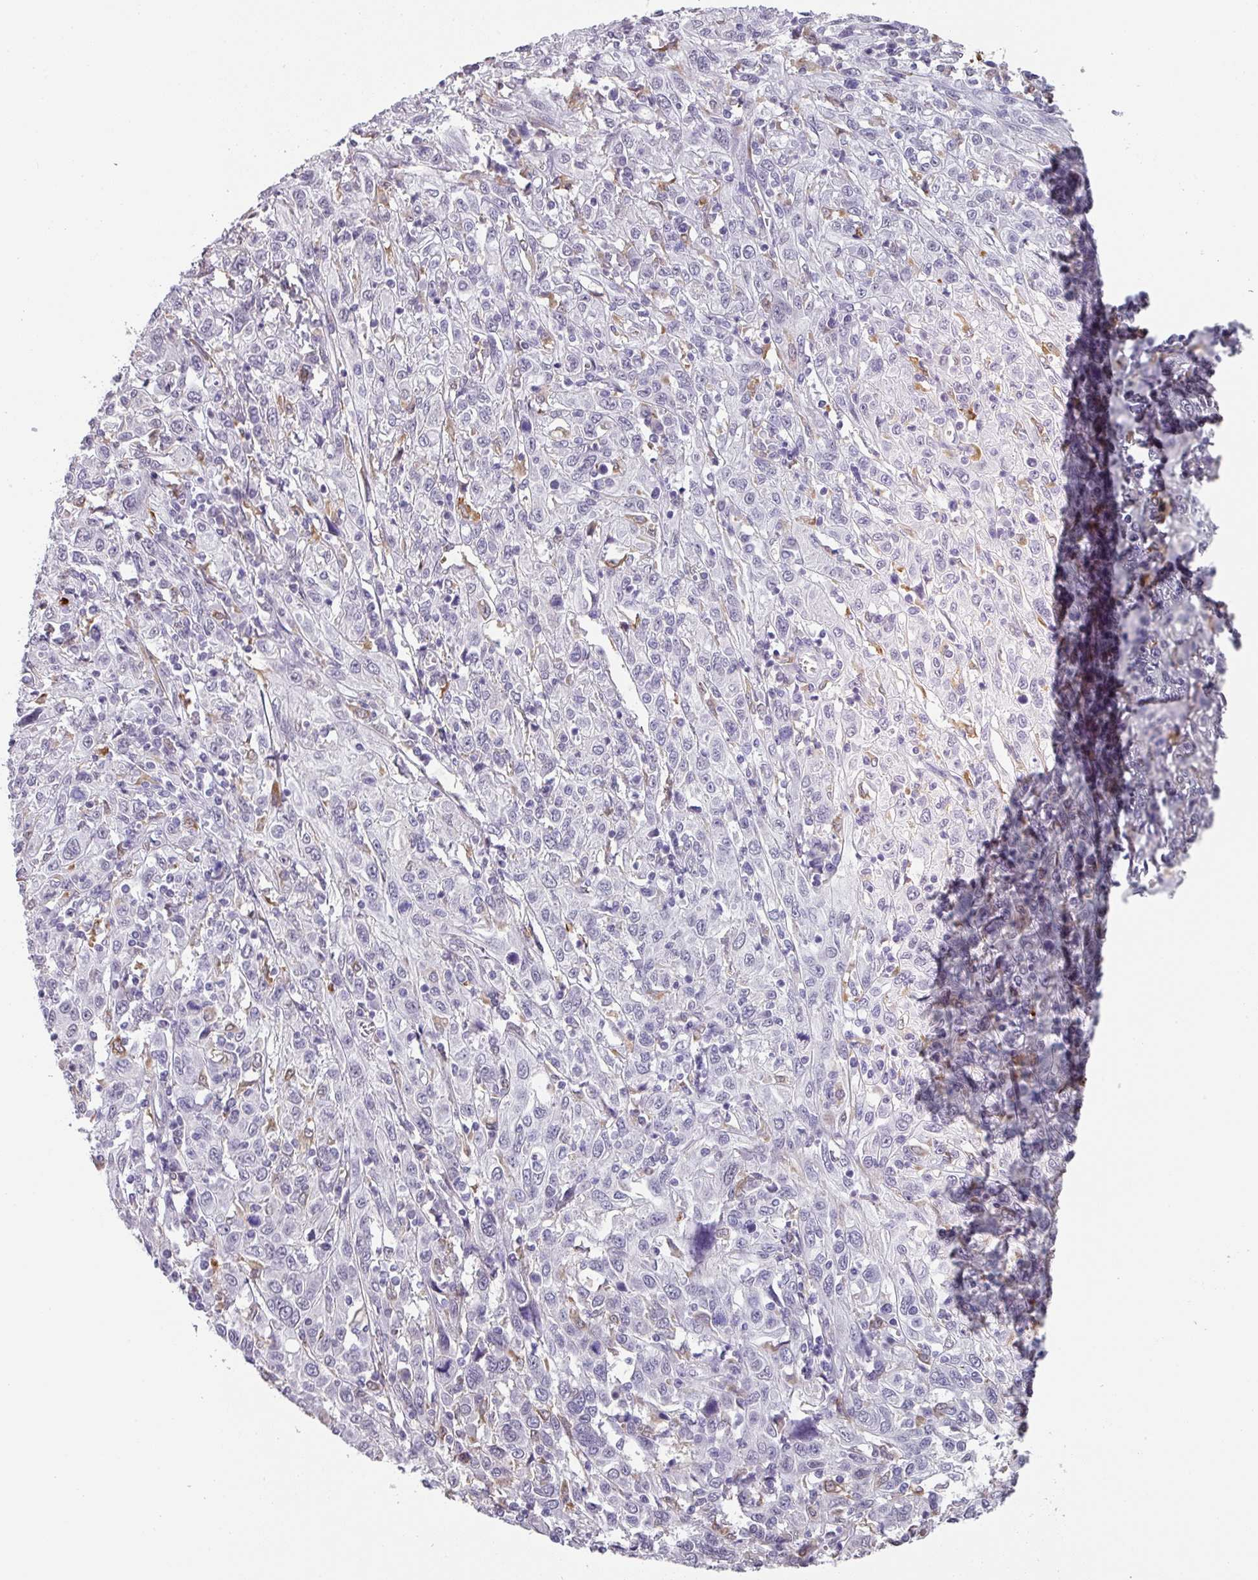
{"staining": {"intensity": "negative", "quantity": "none", "location": "none"}, "tissue": "cervical cancer", "cell_type": "Tumor cells", "image_type": "cancer", "snomed": [{"axis": "morphology", "description": "Squamous cell carcinoma, NOS"}, {"axis": "topography", "description": "Cervix"}], "caption": "An immunohistochemistry (IHC) photomicrograph of cervical squamous cell carcinoma is shown. There is no staining in tumor cells of cervical squamous cell carcinoma.", "gene": "C1QB", "patient": {"sex": "female", "age": 46}}